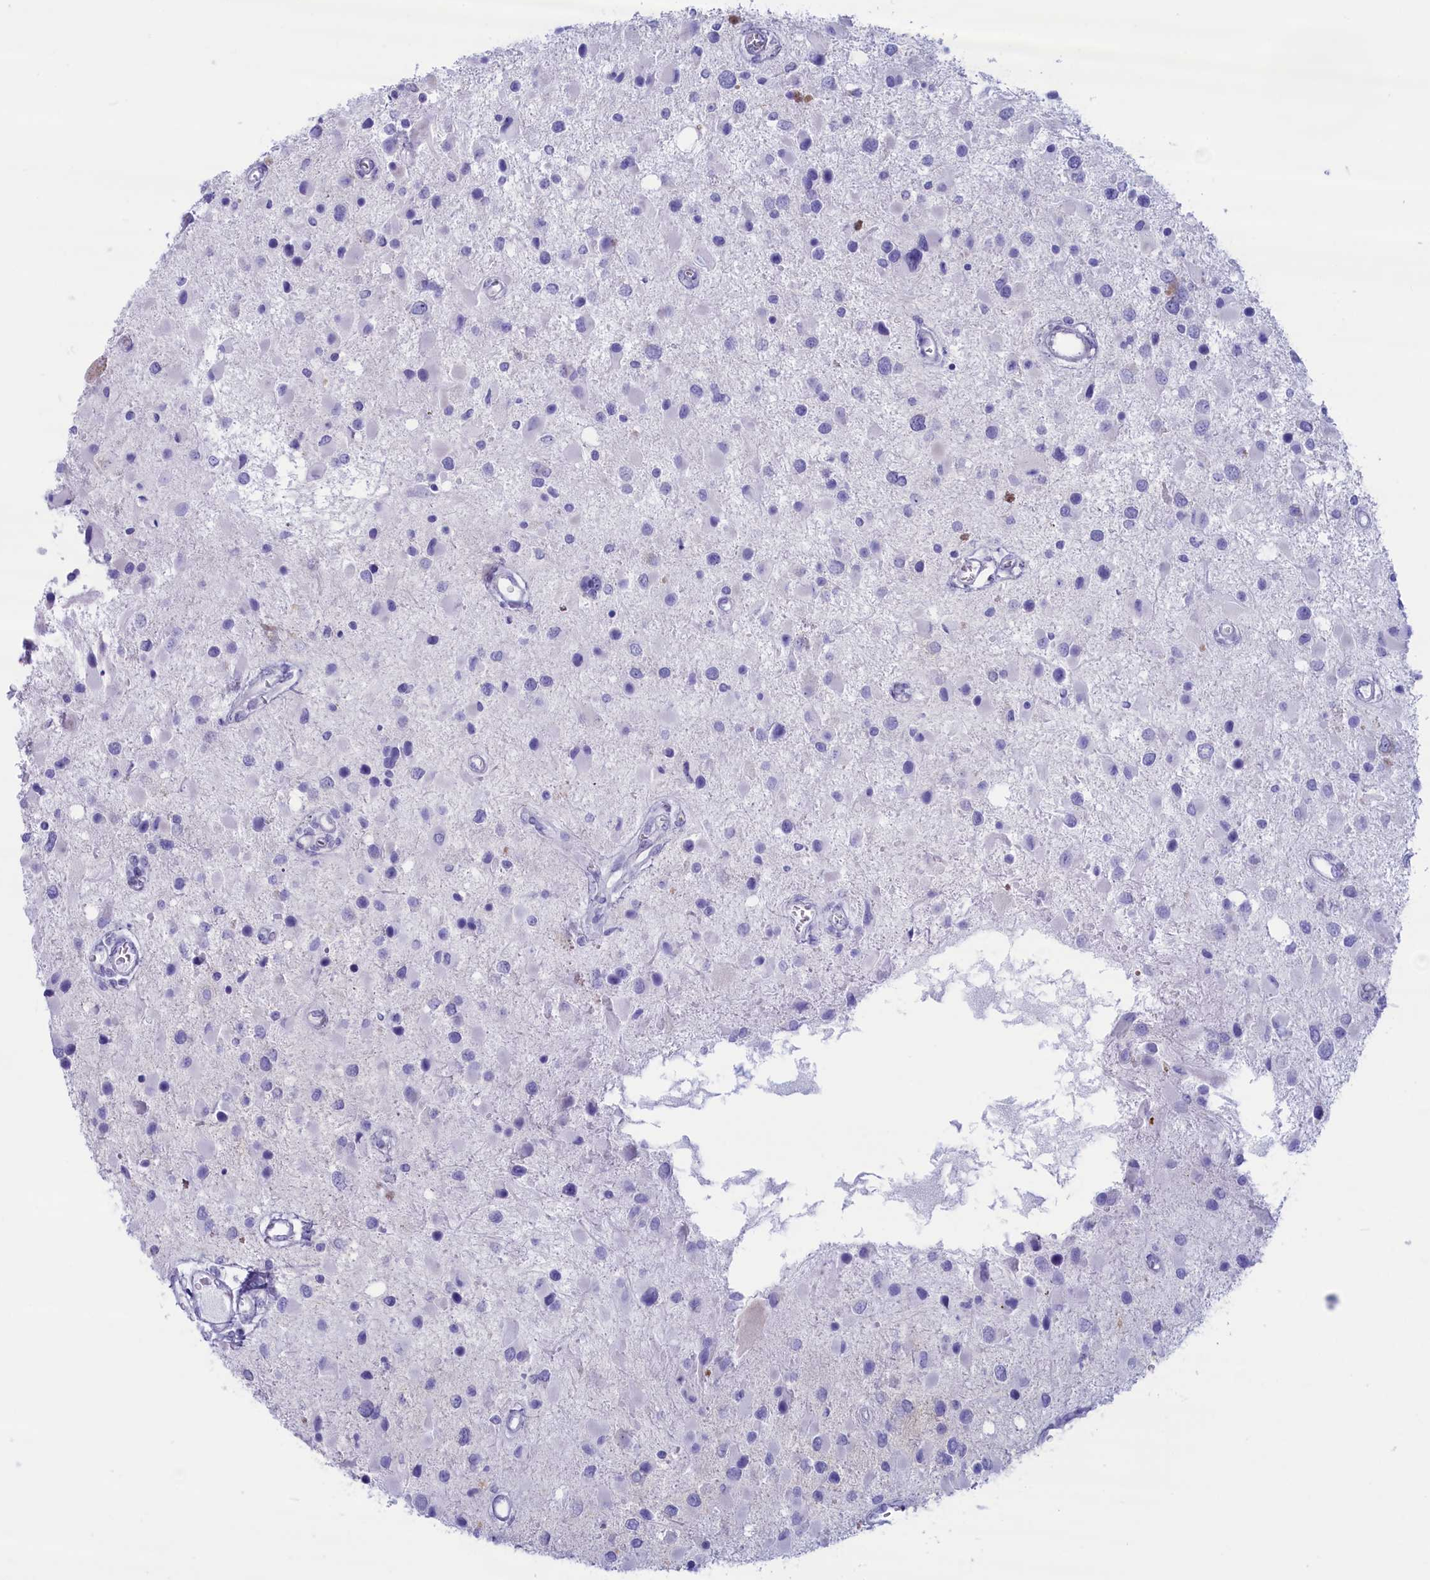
{"staining": {"intensity": "negative", "quantity": "none", "location": "none"}, "tissue": "glioma", "cell_type": "Tumor cells", "image_type": "cancer", "snomed": [{"axis": "morphology", "description": "Glioma, malignant, High grade"}, {"axis": "topography", "description": "Brain"}], "caption": "High-grade glioma (malignant) was stained to show a protein in brown. There is no significant positivity in tumor cells.", "gene": "MPV17L2", "patient": {"sex": "male", "age": 53}}